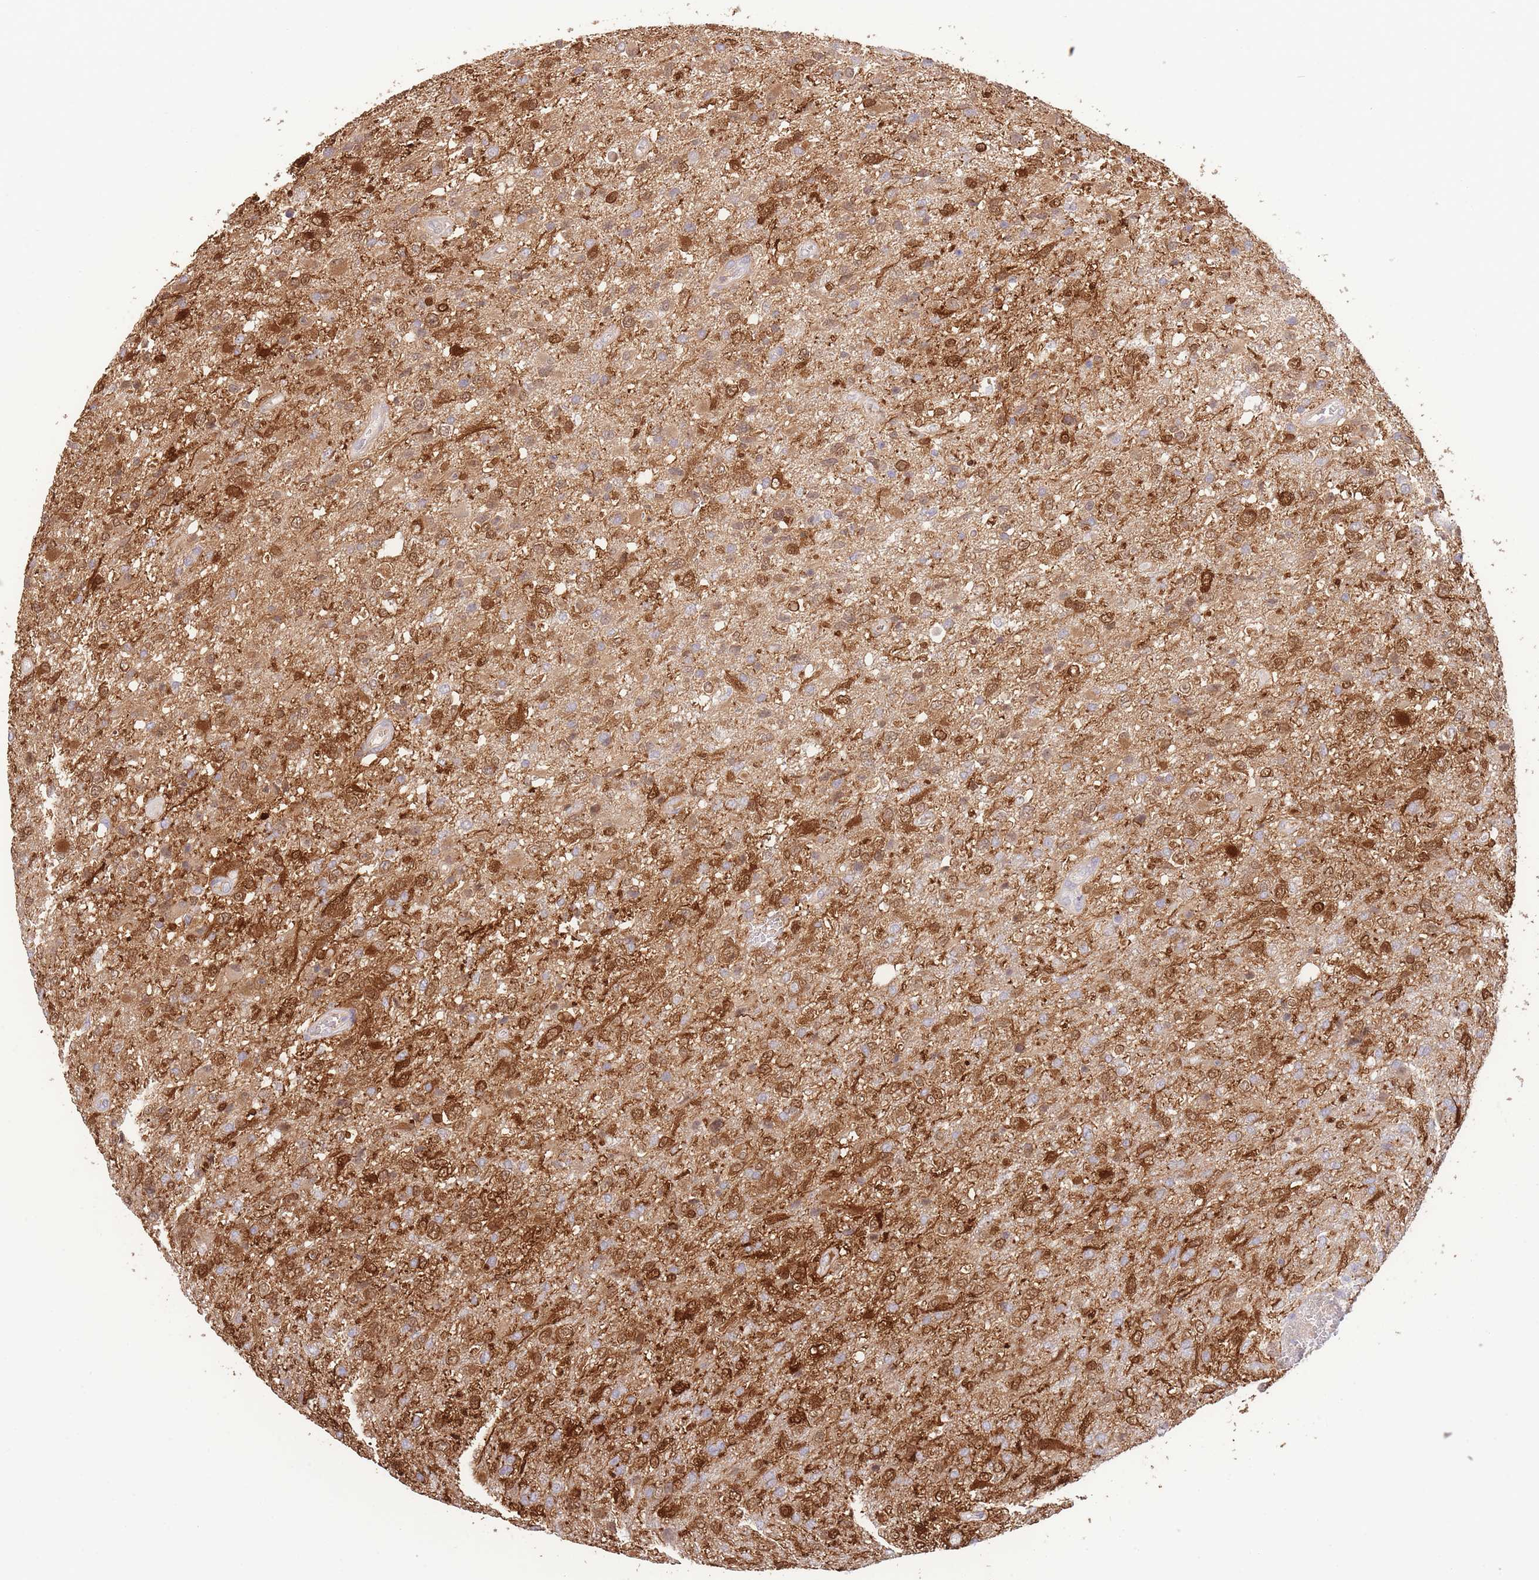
{"staining": {"intensity": "moderate", "quantity": "25%-75%", "location": "cytoplasmic/membranous,nuclear"}, "tissue": "glioma", "cell_type": "Tumor cells", "image_type": "cancer", "snomed": [{"axis": "morphology", "description": "Glioma, malignant, High grade"}, {"axis": "topography", "description": "Brain"}], "caption": "Moderate cytoplasmic/membranous and nuclear staining for a protein is appreciated in about 25%-75% of tumor cells of high-grade glioma (malignant) using immunohistochemistry.", "gene": "FBXO46", "patient": {"sex": "female", "age": 74}}